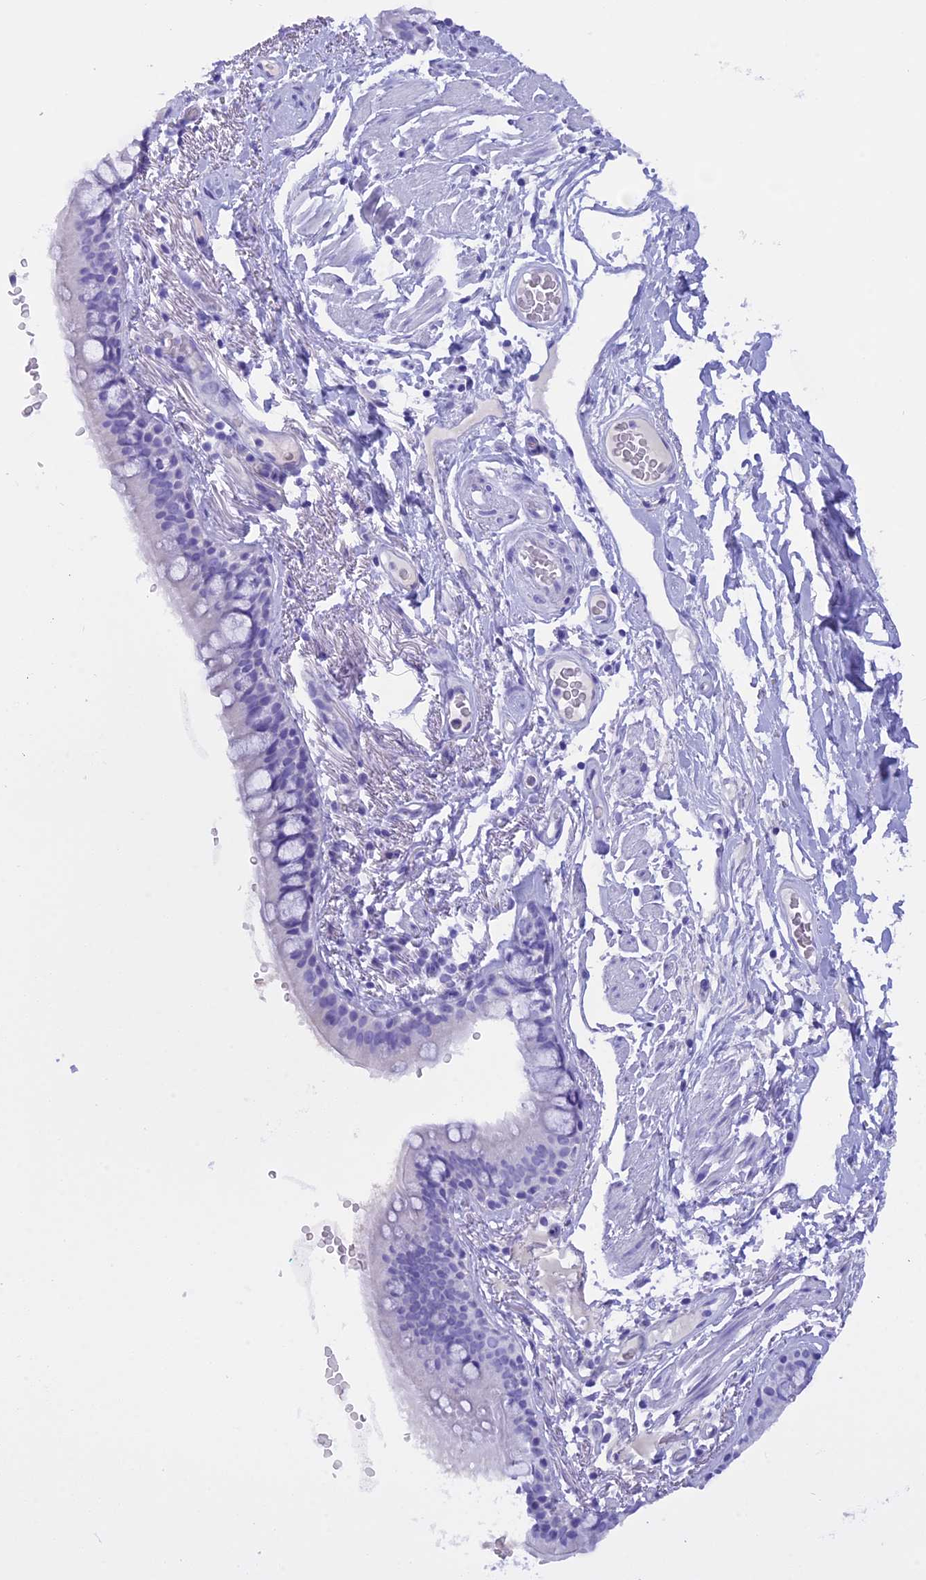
{"staining": {"intensity": "negative", "quantity": "none", "location": "none"}, "tissue": "bronchus", "cell_type": "Respiratory epithelial cells", "image_type": "normal", "snomed": [{"axis": "morphology", "description": "Normal tissue, NOS"}, {"axis": "topography", "description": "Lymph node"}, {"axis": "topography", "description": "Bronchus"}], "caption": "Immunohistochemical staining of benign human bronchus reveals no significant expression in respiratory epithelial cells. The staining is performed using DAB brown chromogen with nuclei counter-stained in using hematoxylin.", "gene": "BRI3", "patient": {"sex": "male", "age": 63}}